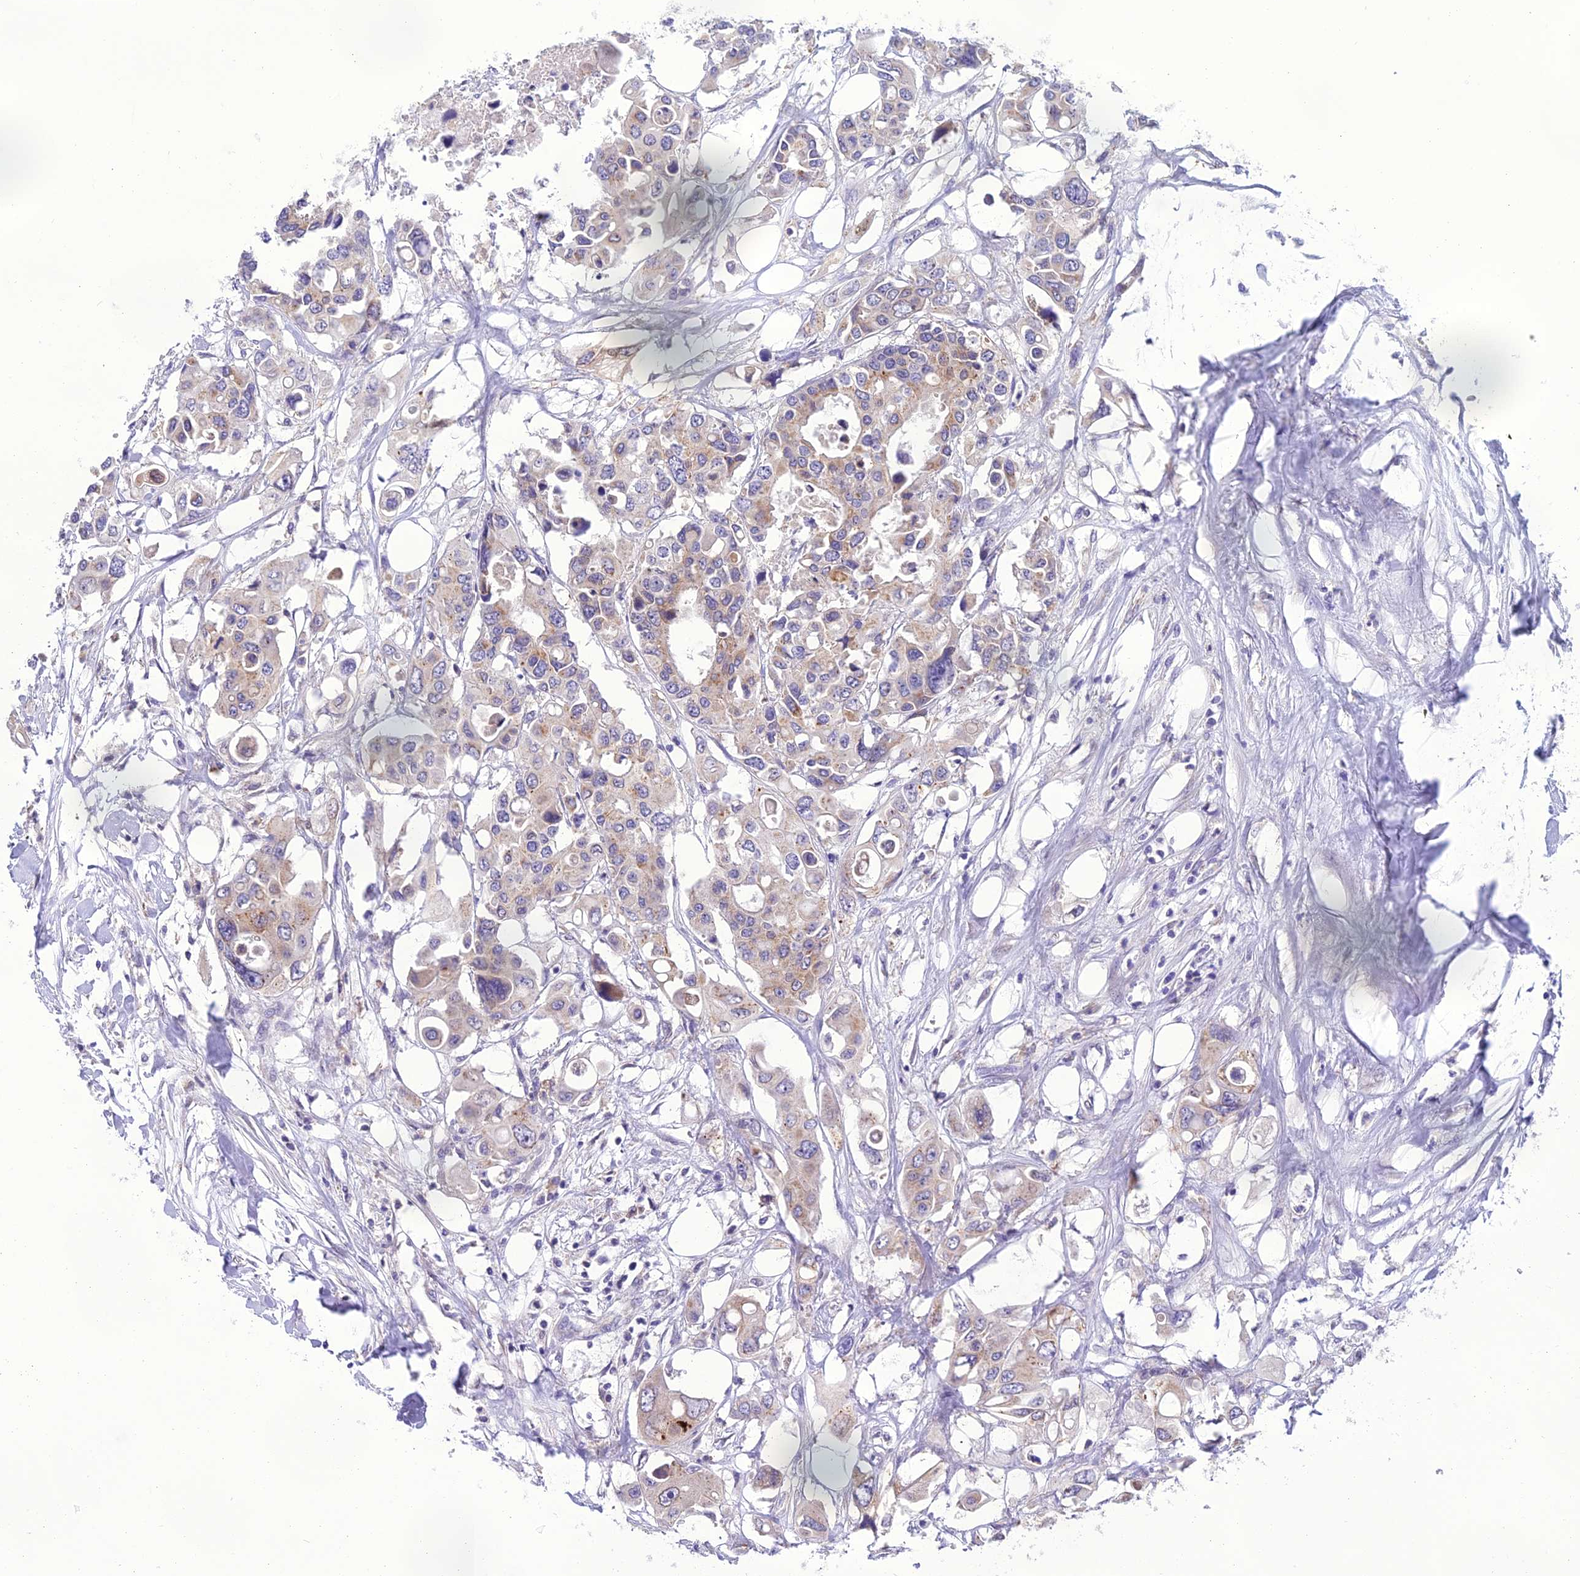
{"staining": {"intensity": "weak", "quantity": "25%-75%", "location": "cytoplasmic/membranous"}, "tissue": "colorectal cancer", "cell_type": "Tumor cells", "image_type": "cancer", "snomed": [{"axis": "morphology", "description": "Adenocarcinoma, NOS"}, {"axis": "topography", "description": "Colon"}], "caption": "Protein staining of colorectal adenocarcinoma tissue reveals weak cytoplasmic/membranous positivity in about 25%-75% of tumor cells.", "gene": "GOLPH3", "patient": {"sex": "male", "age": 77}}